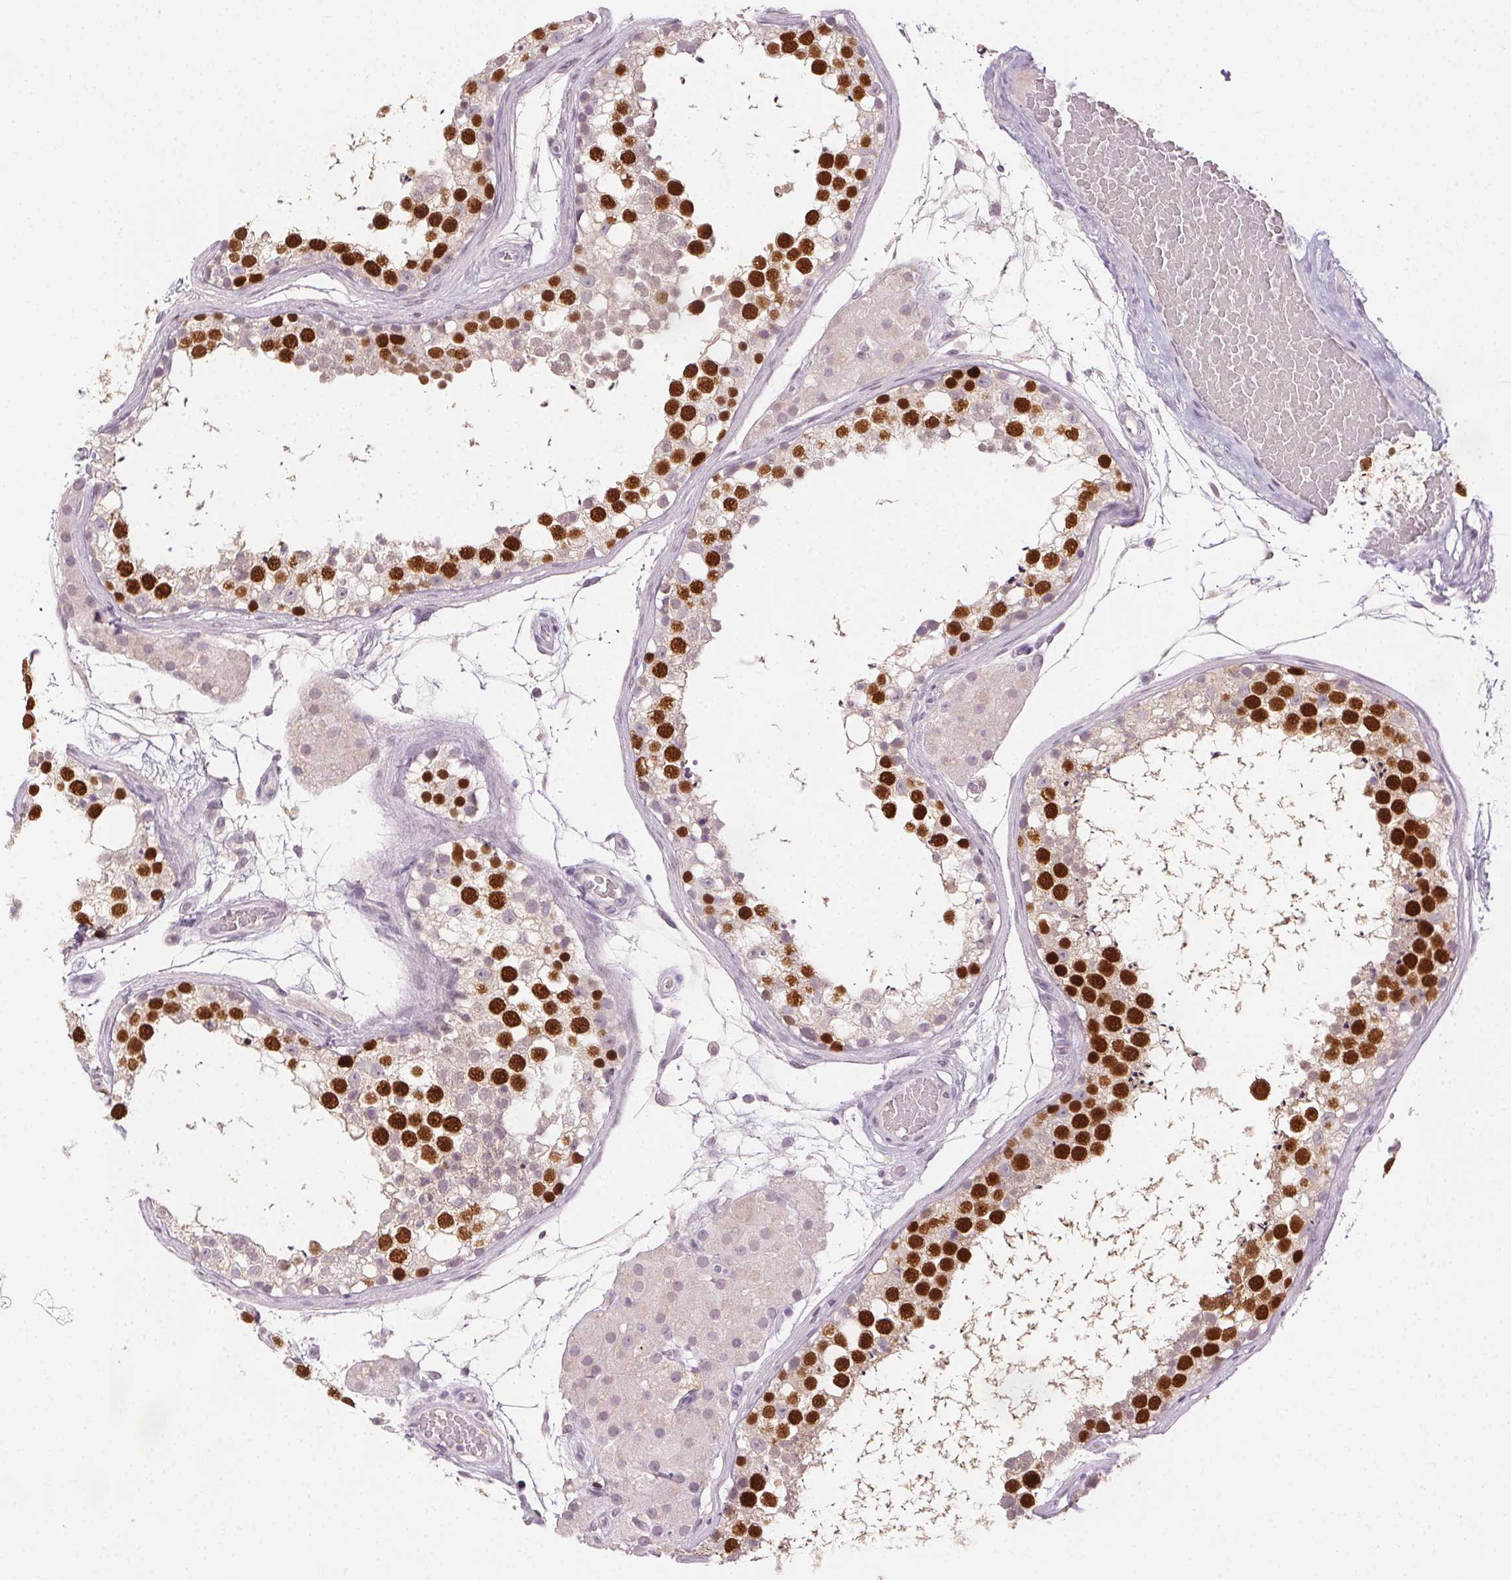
{"staining": {"intensity": "strong", "quantity": ">75%", "location": "nuclear"}, "tissue": "testis", "cell_type": "Cells in seminiferous ducts", "image_type": "normal", "snomed": [{"axis": "morphology", "description": "Normal tissue, NOS"}, {"axis": "morphology", "description": "Seminoma, NOS"}, {"axis": "topography", "description": "Testis"}], "caption": "IHC of unremarkable testis demonstrates high levels of strong nuclear staining in approximately >75% of cells in seminiferous ducts.", "gene": "ANLN", "patient": {"sex": "male", "age": 65}}